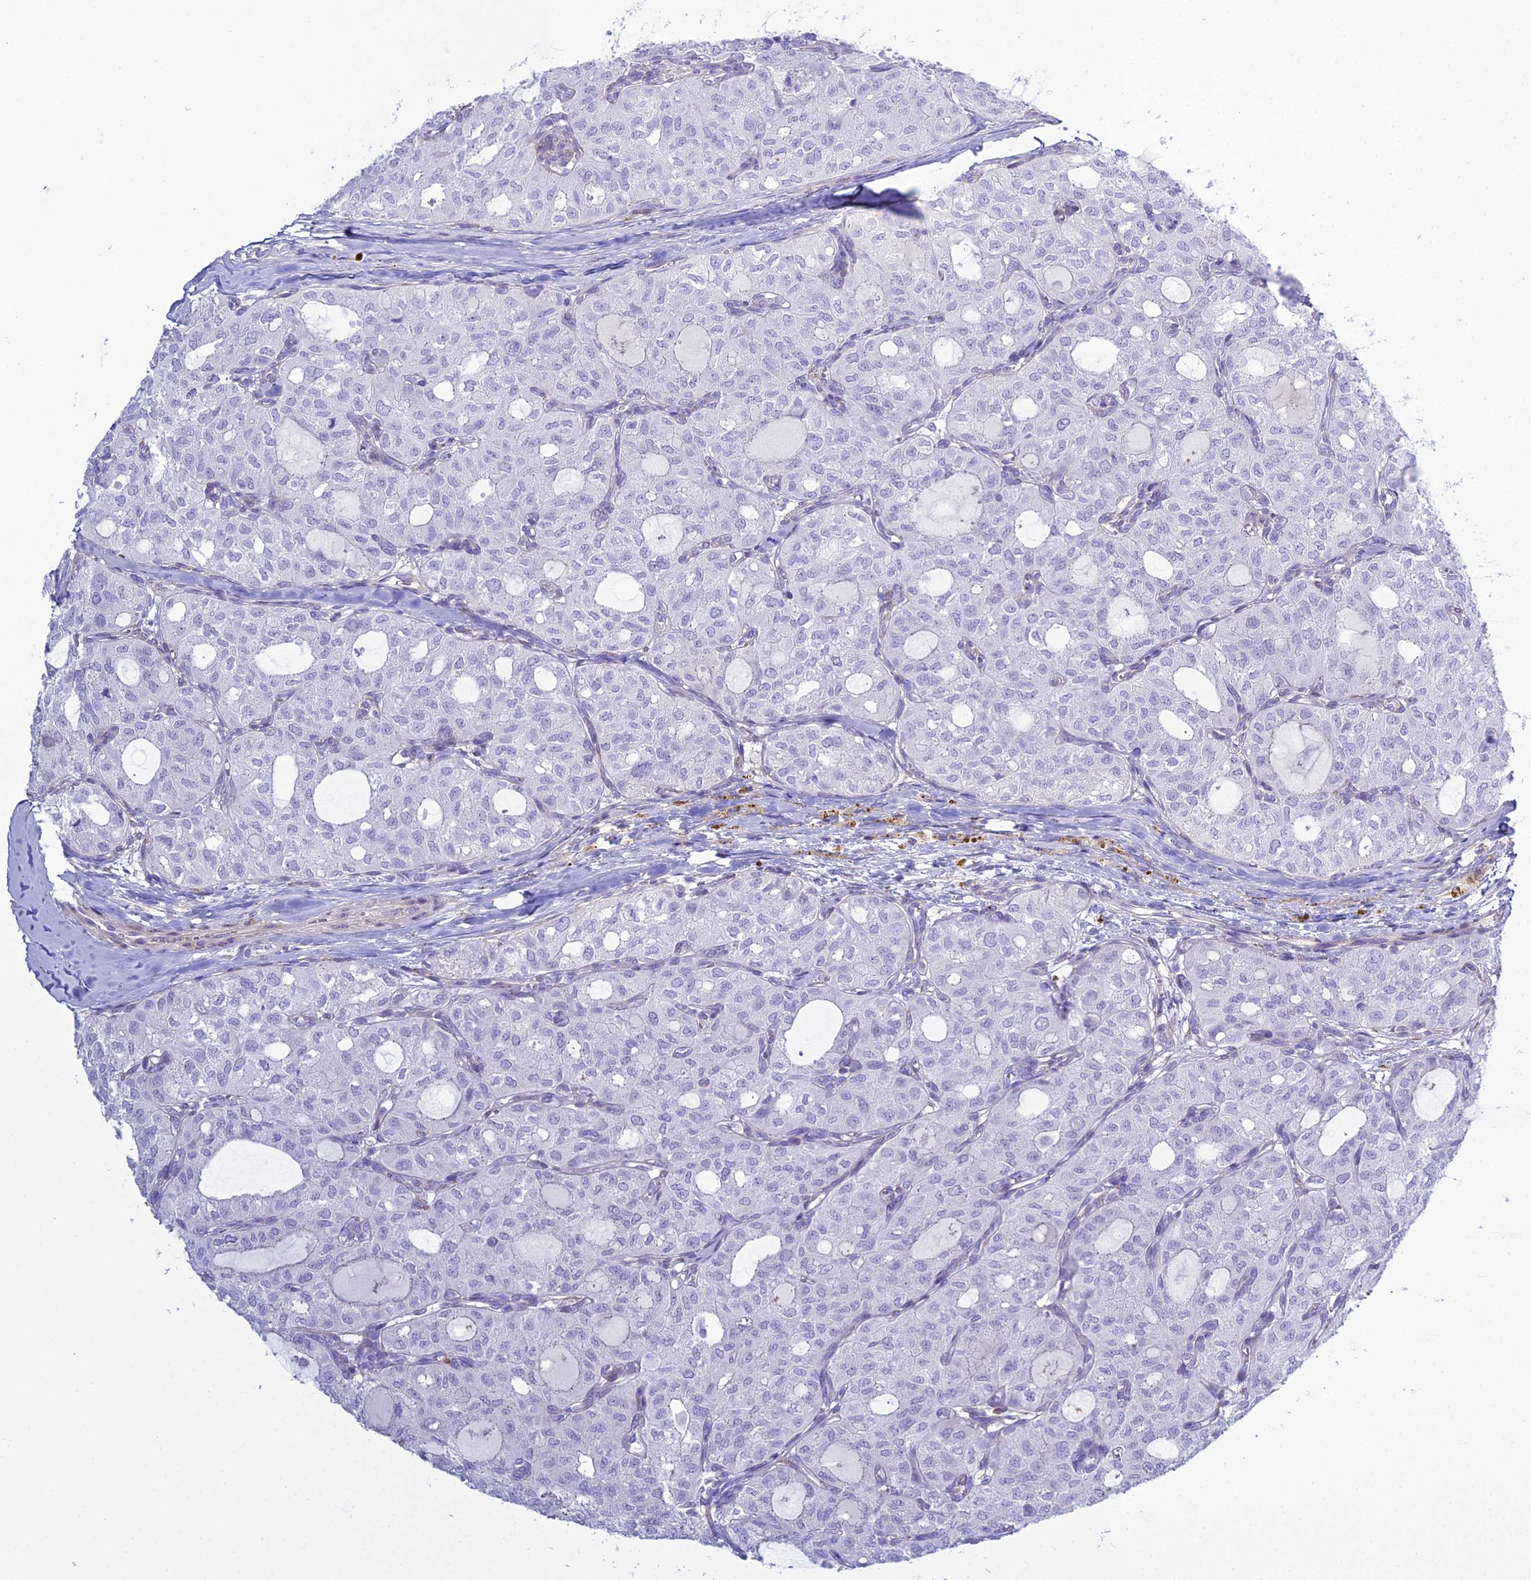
{"staining": {"intensity": "negative", "quantity": "none", "location": "none"}, "tissue": "thyroid cancer", "cell_type": "Tumor cells", "image_type": "cancer", "snomed": [{"axis": "morphology", "description": "Follicular adenoma carcinoma, NOS"}, {"axis": "topography", "description": "Thyroid gland"}], "caption": "Tumor cells show no significant positivity in follicular adenoma carcinoma (thyroid).", "gene": "OR1Q1", "patient": {"sex": "male", "age": 75}}